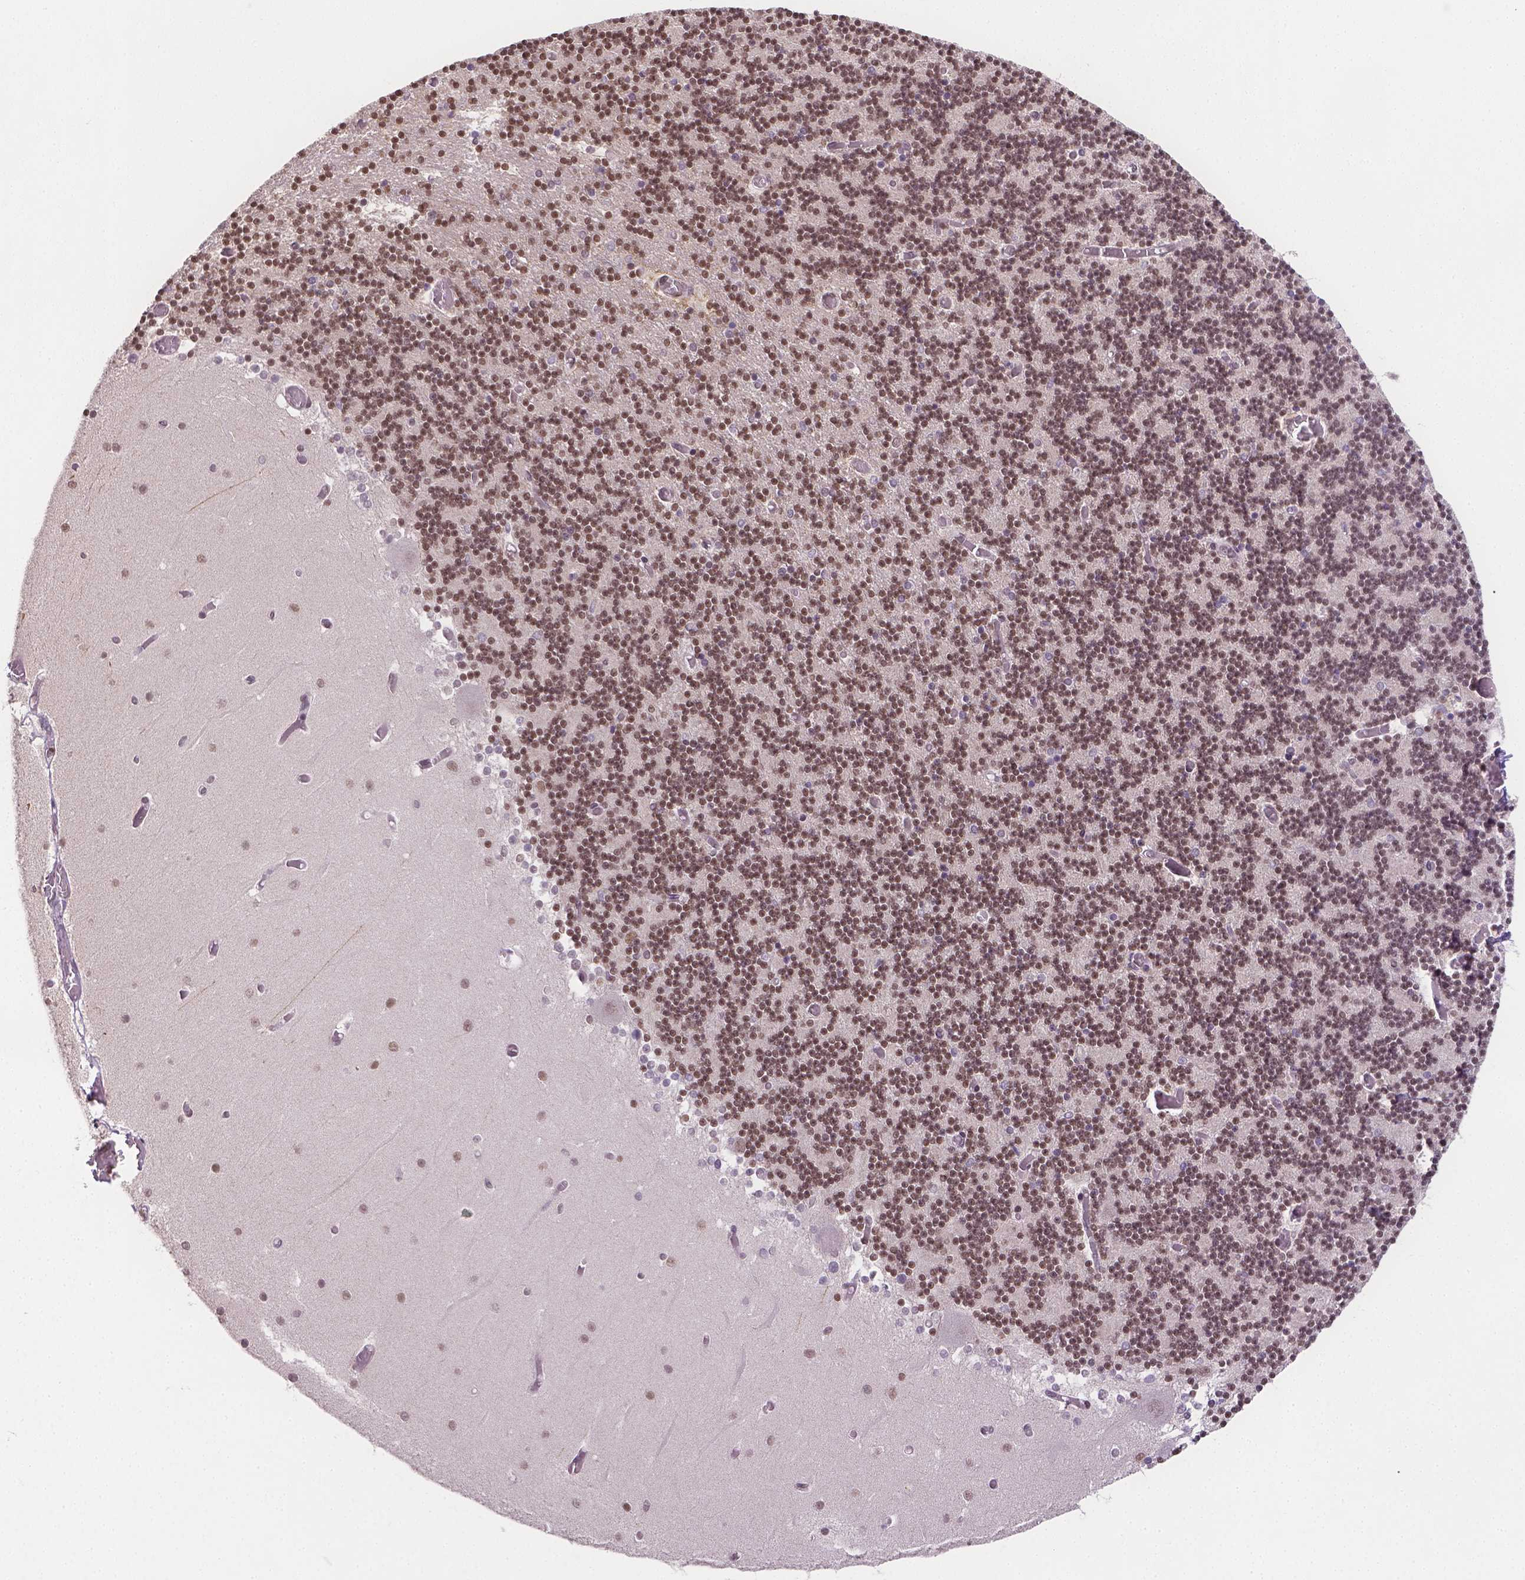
{"staining": {"intensity": "moderate", "quantity": ">75%", "location": "nuclear"}, "tissue": "cerebellum", "cell_type": "Cells in granular layer", "image_type": "normal", "snomed": [{"axis": "morphology", "description": "Normal tissue, NOS"}, {"axis": "topography", "description": "Cerebellum"}], "caption": "Cerebellum stained with immunohistochemistry exhibits moderate nuclear staining in about >75% of cells in granular layer. Nuclei are stained in blue.", "gene": "FANCE", "patient": {"sex": "female", "age": 28}}